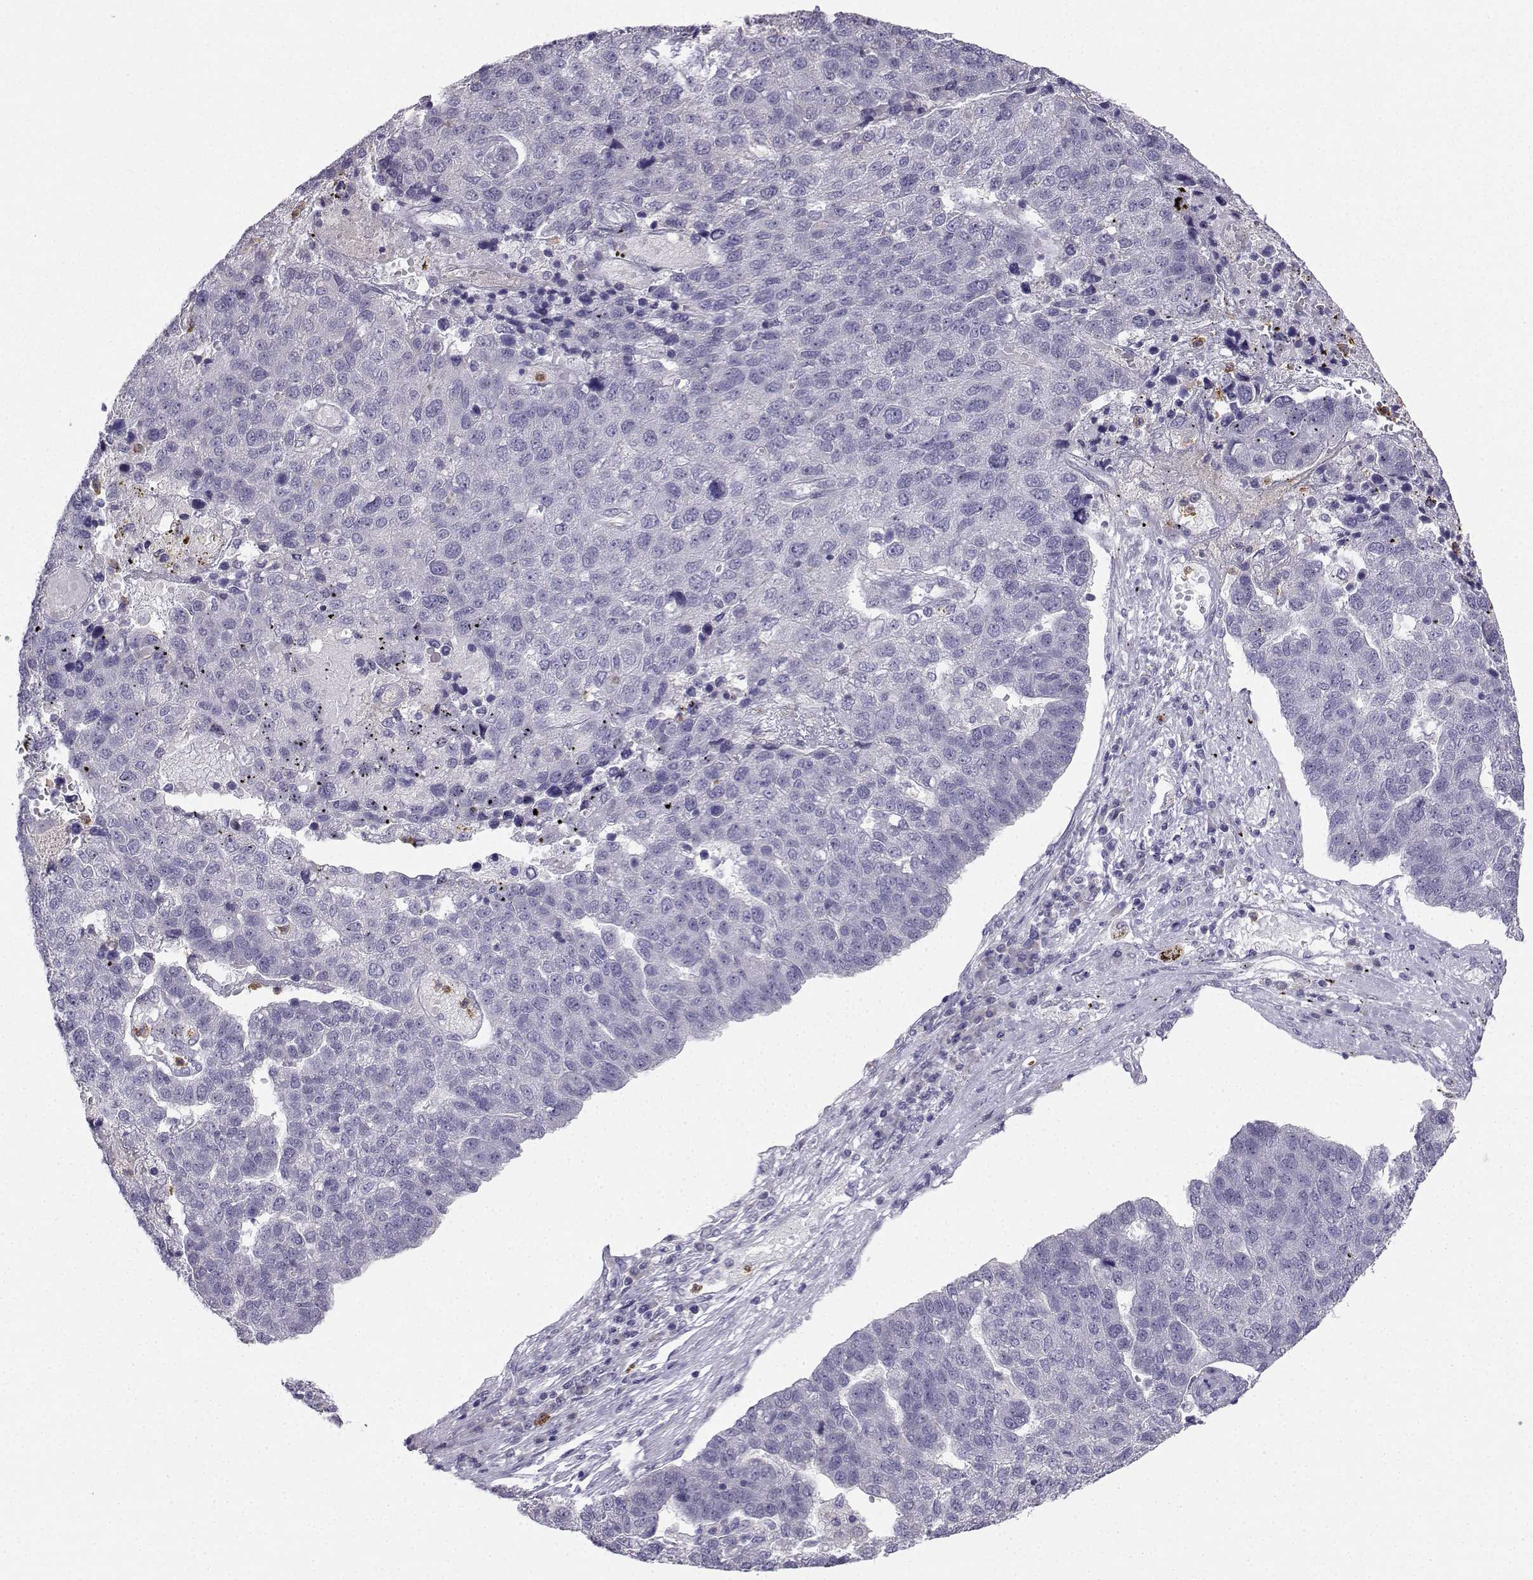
{"staining": {"intensity": "negative", "quantity": "none", "location": "none"}, "tissue": "pancreatic cancer", "cell_type": "Tumor cells", "image_type": "cancer", "snomed": [{"axis": "morphology", "description": "Adenocarcinoma, NOS"}, {"axis": "topography", "description": "Pancreas"}], "caption": "Tumor cells are negative for protein expression in human pancreatic cancer.", "gene": "CALY", "patient": {"sex": "female", "age": 61}}